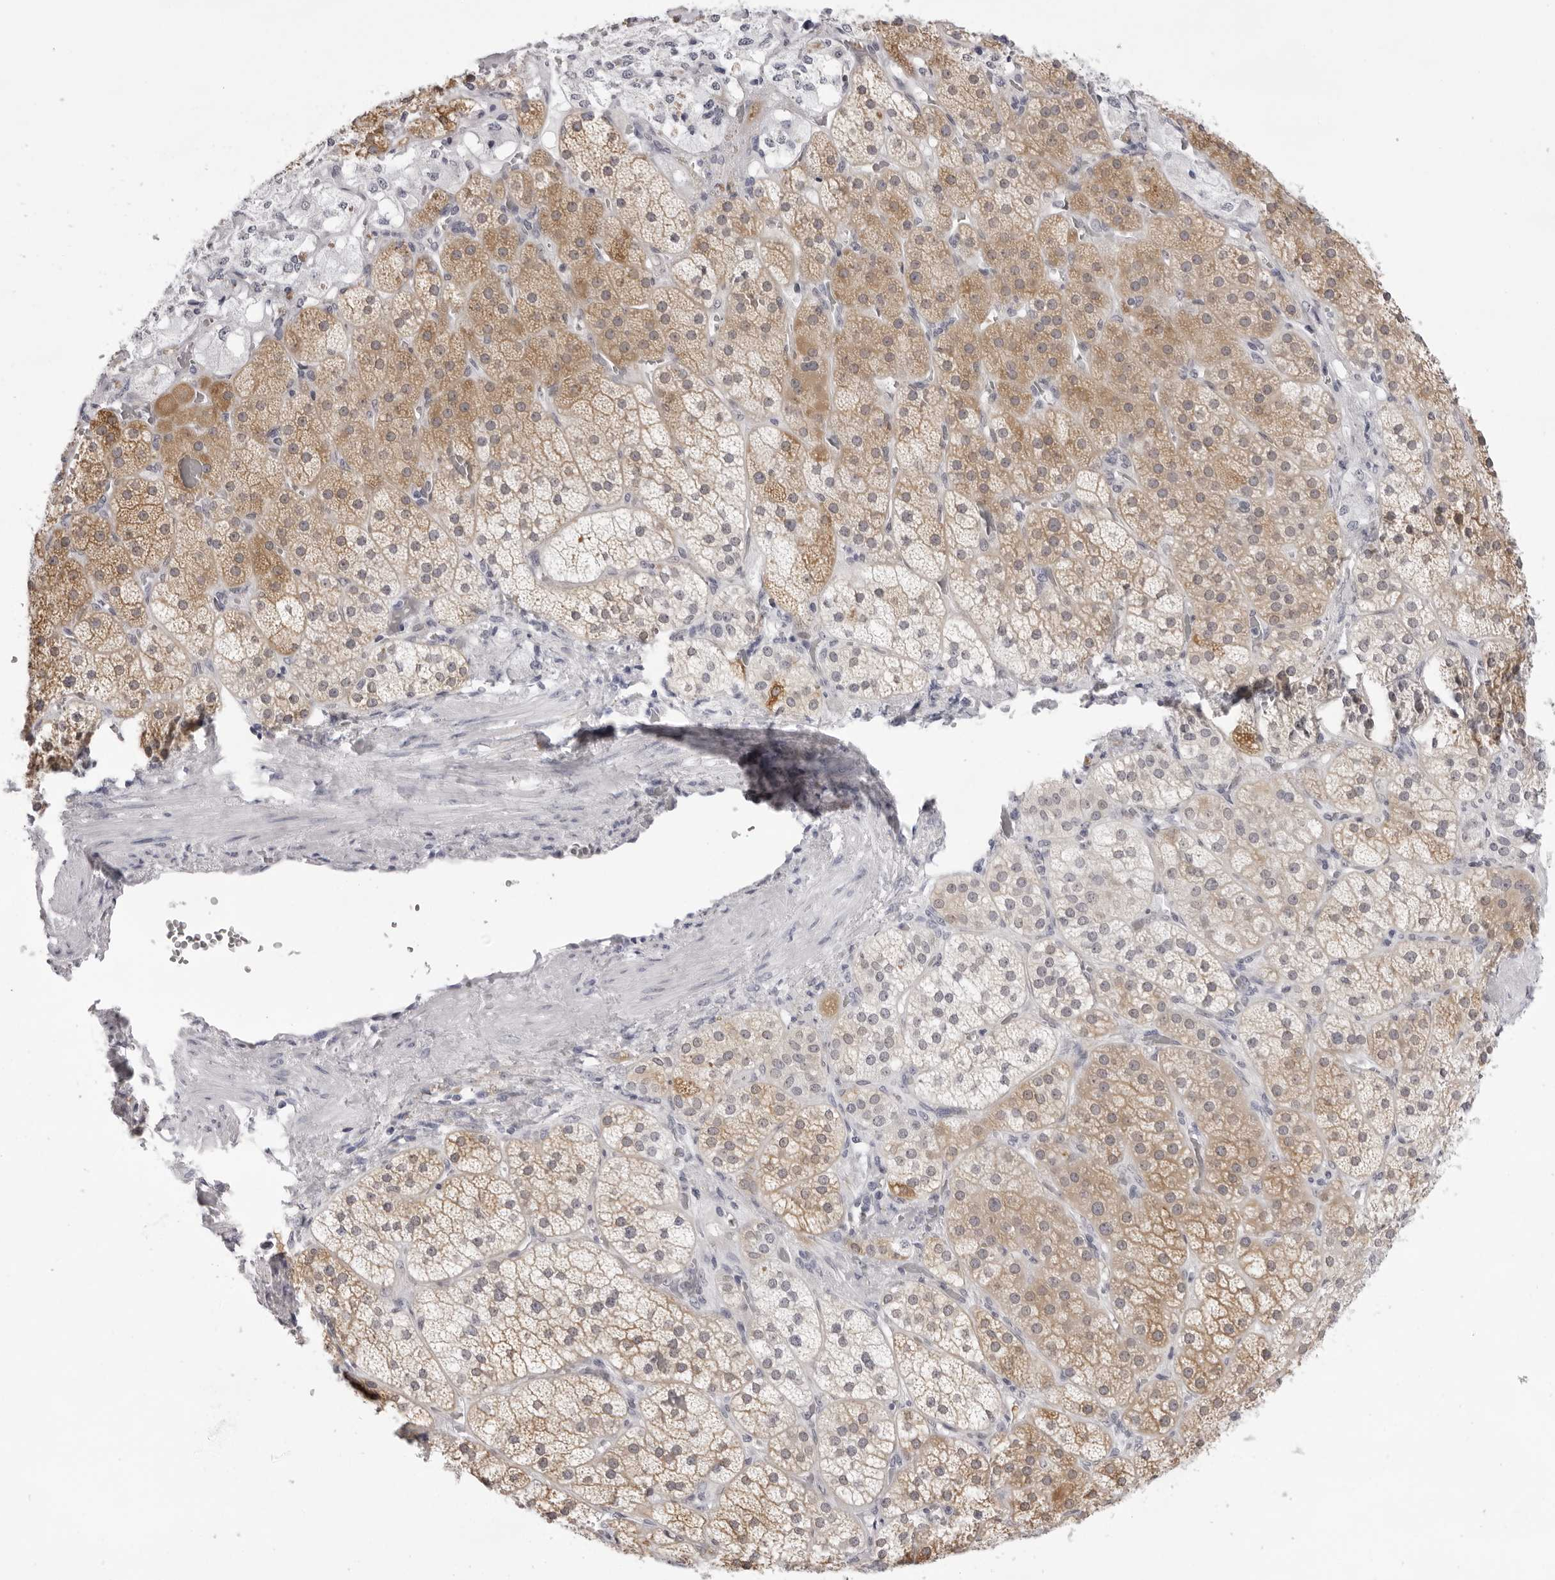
{"staining": {"intensity": "moderate", "quantity": ">75%", "location": "cytoplasmic/membranous"}, "tissue": "adrenal gland", "cell_type": "Glandular cells", "image_type": "normal", "snomed": [{"axis": "morphology", "description": "Normal tissue, NOS"}, {"axis": "topography", "description": "Adrenal gland"}], "caption": "Brown immunohistochemical staining in unremarkable human adrenal gland demonstrates moderate cytoplasmic/membranous positivity in about >75% of glandular cells.", "gene": "SMIM2", "patient": {"sex": "male", "age": 57}}